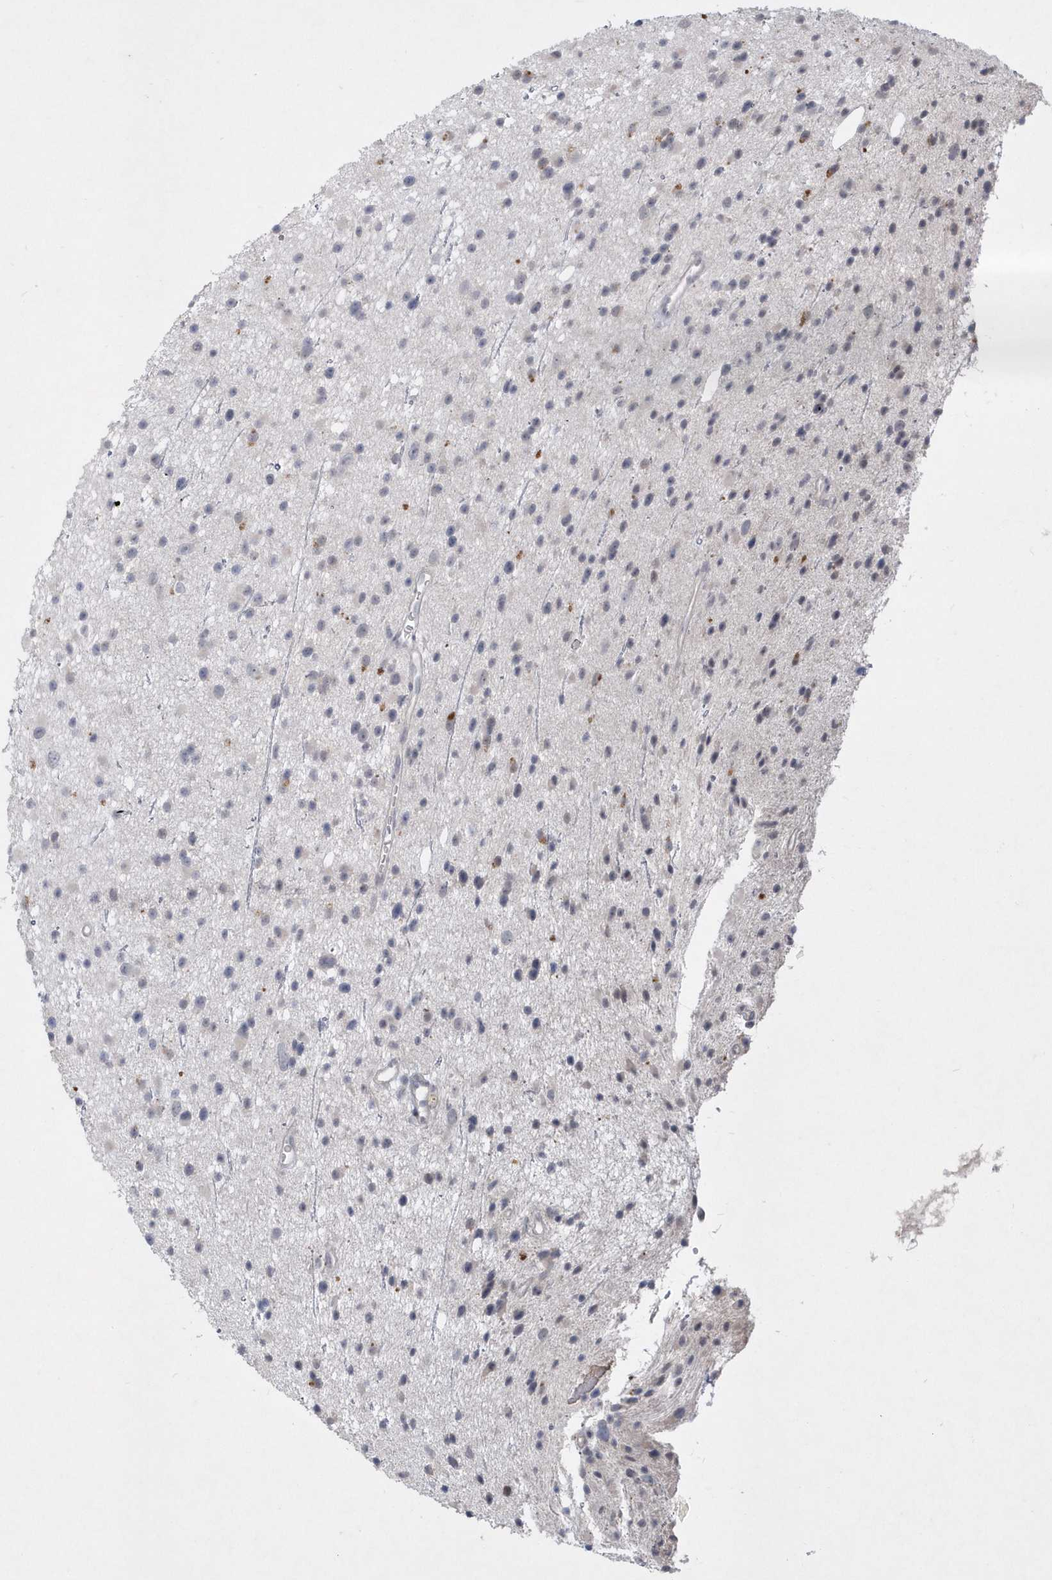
{"staining": {"intensity": "weak", "quantity": "<25%", "location": "nuclear"}, "tissue": "glioma", "cell_type": "Tumor cells", "image_type": "cancer", "snomed": [{"axis": "morphology", "description": "Glioma, malignant, Low grade"}, {"axis": "topography", "description": "Cerebral cortex"}], "caption": "Glioma stained for a protein using immunohistochemistry shows no positivity tumor cells.", "gene": "TSPEAR", "patient": {"sex": "female", "age": 39}}